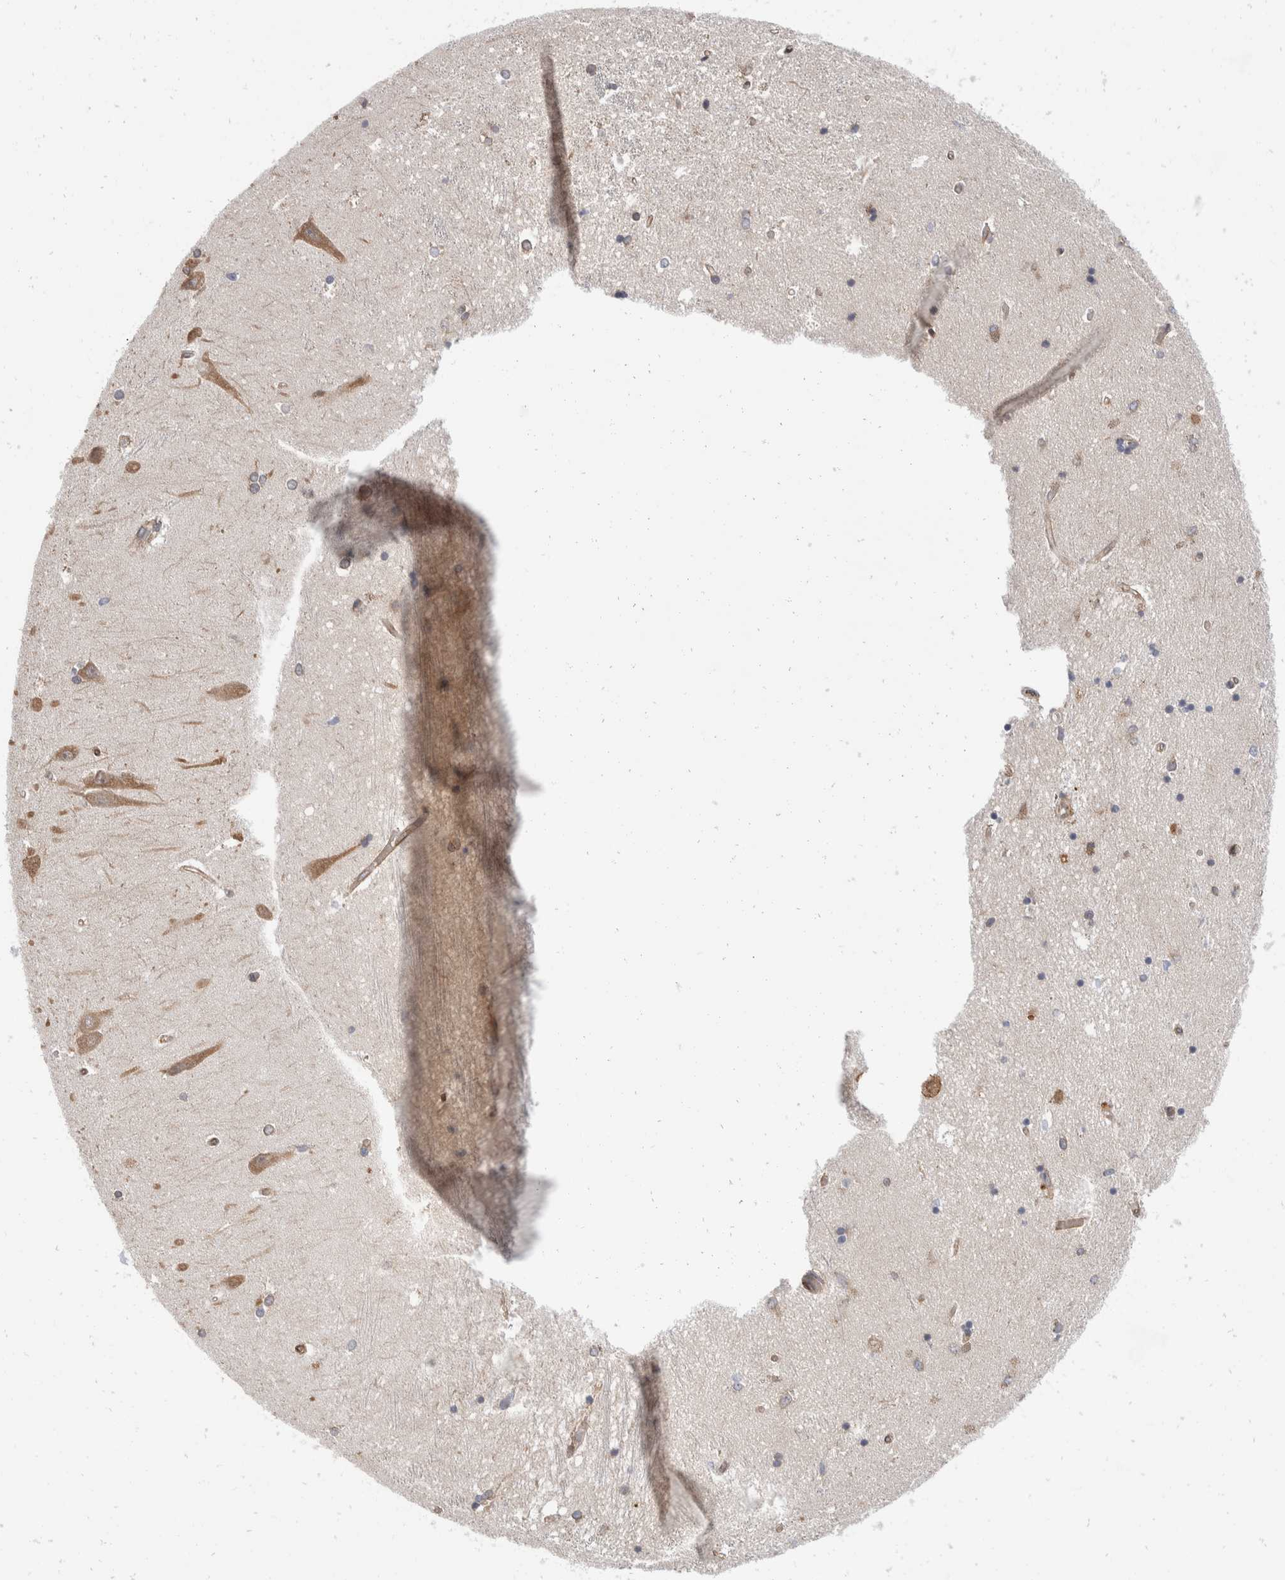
{"staining": {"intensity": "weak", "quantity": "<25%", "location": "cytoplasmic/membranous"}, "tissue": "hippocampus", "cell_type": "Glial cells", "image_type": "normal", "snomed": [{"axis": "morphology", "description": "Normal tissue, NOS"}, {"axis": "topography", "description": "Hippocampus"}], "caption": "Glial cells show no significant protein staining in benign hippocampus. (DAB IHC visualized using brightfield microscopy, high magnification).", "gene": "TMEM245", "patient": {"sex": "male", "age": 45}}